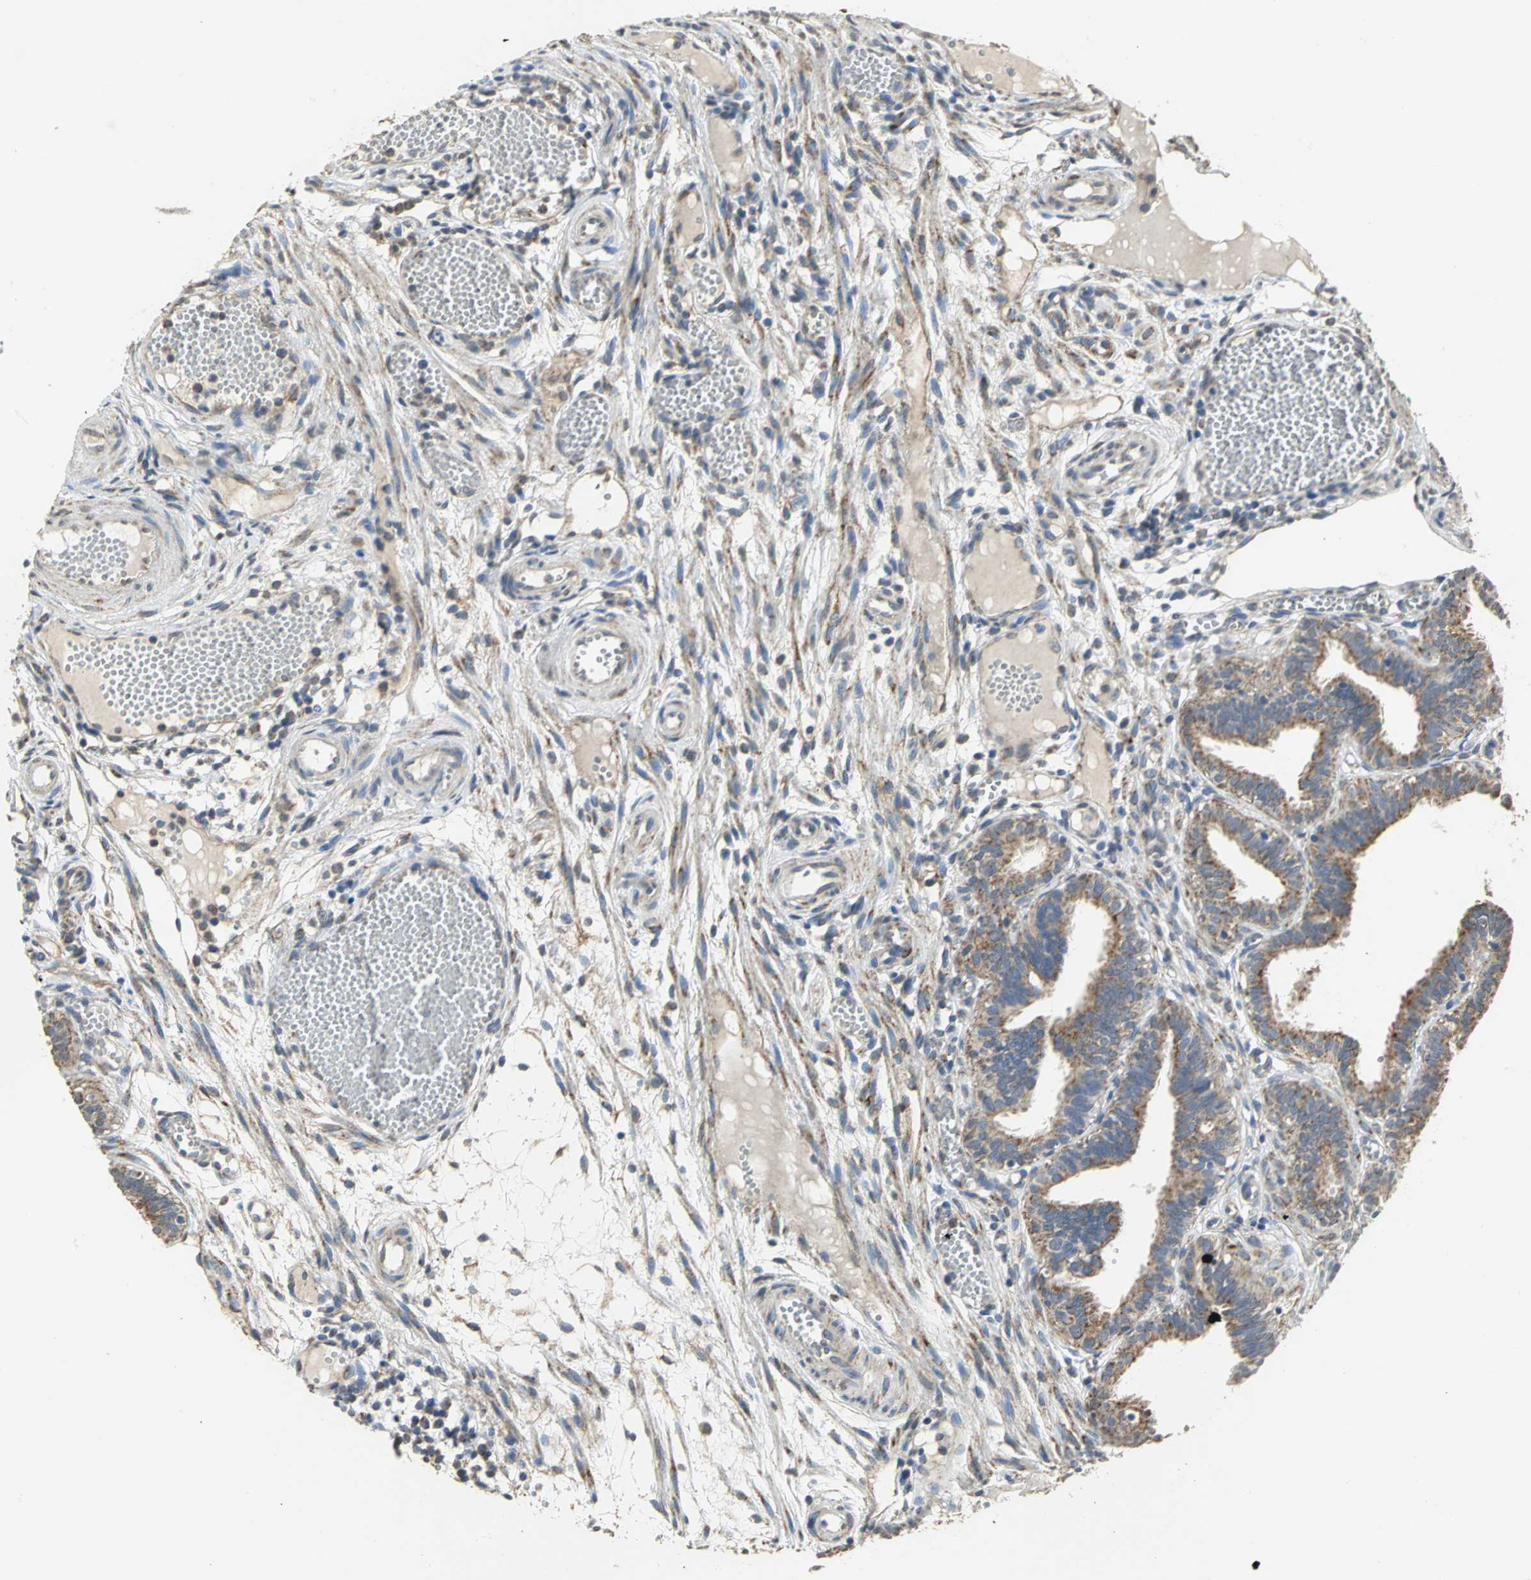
{"staining": {"intensity": "strong", "quantity": ">75%", "location": "cytoplasmic/membranous"}, "tissue": "fallopian tube", "cell_type": "Glandular cells", "image_type": "normal", "snomed": [{"axis": "morphology", "description": "Normal tissue, NOS"}, {"axis": "topography", "description": "Fallopian tube"}], "caption": "This is an image of IHC staining of benign fallopian tube, which shows strong positivity in the cytoplasmic/membranous of glandular cells.", "gene": "NDUFB5", "patient": {"sex": "female", "age": 29}}